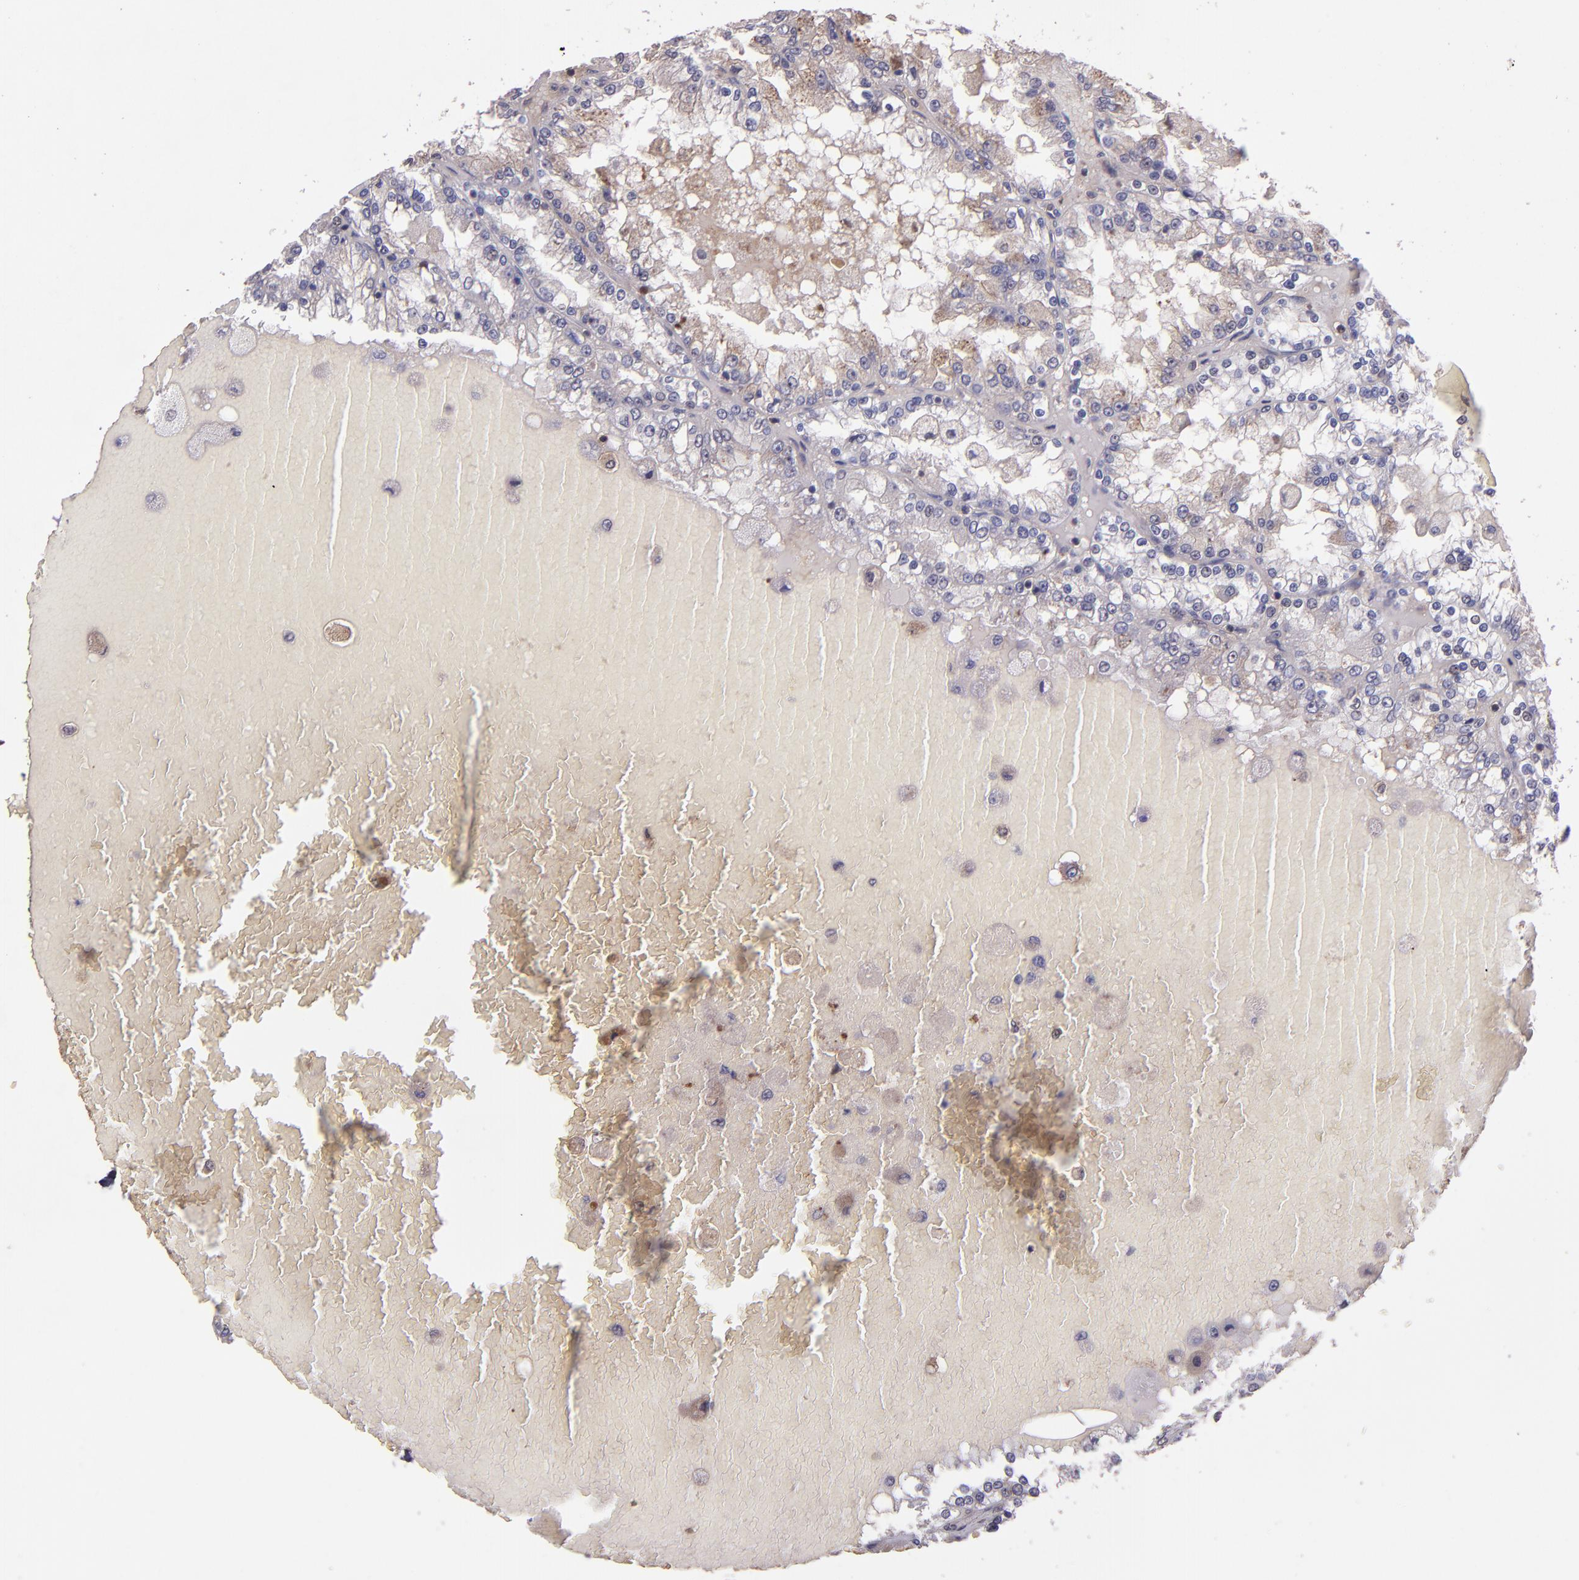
{"staining": {"intensity": "moderate", "quantity": "<25%", "location": "cytoplasmic/membranous"}, "tissue": "renal cancer", "cell_type": "Tumor cells", "image_type": "cancer", "snomed": [{"axis": "morphology", "description": "Adenocarcinoma, NOS"}, {"axis": "topography", "description": "Kidney"}], "caption": "This histopathology image shows immunohistochemistry (IHC) staining of human renal cancer (adenocarcinoma), with low moderate cytoplasmic/membranous expression in about <25% of tumor cells.", "gene": "USP51", "patient": {"sex": "female", "age": 56}}